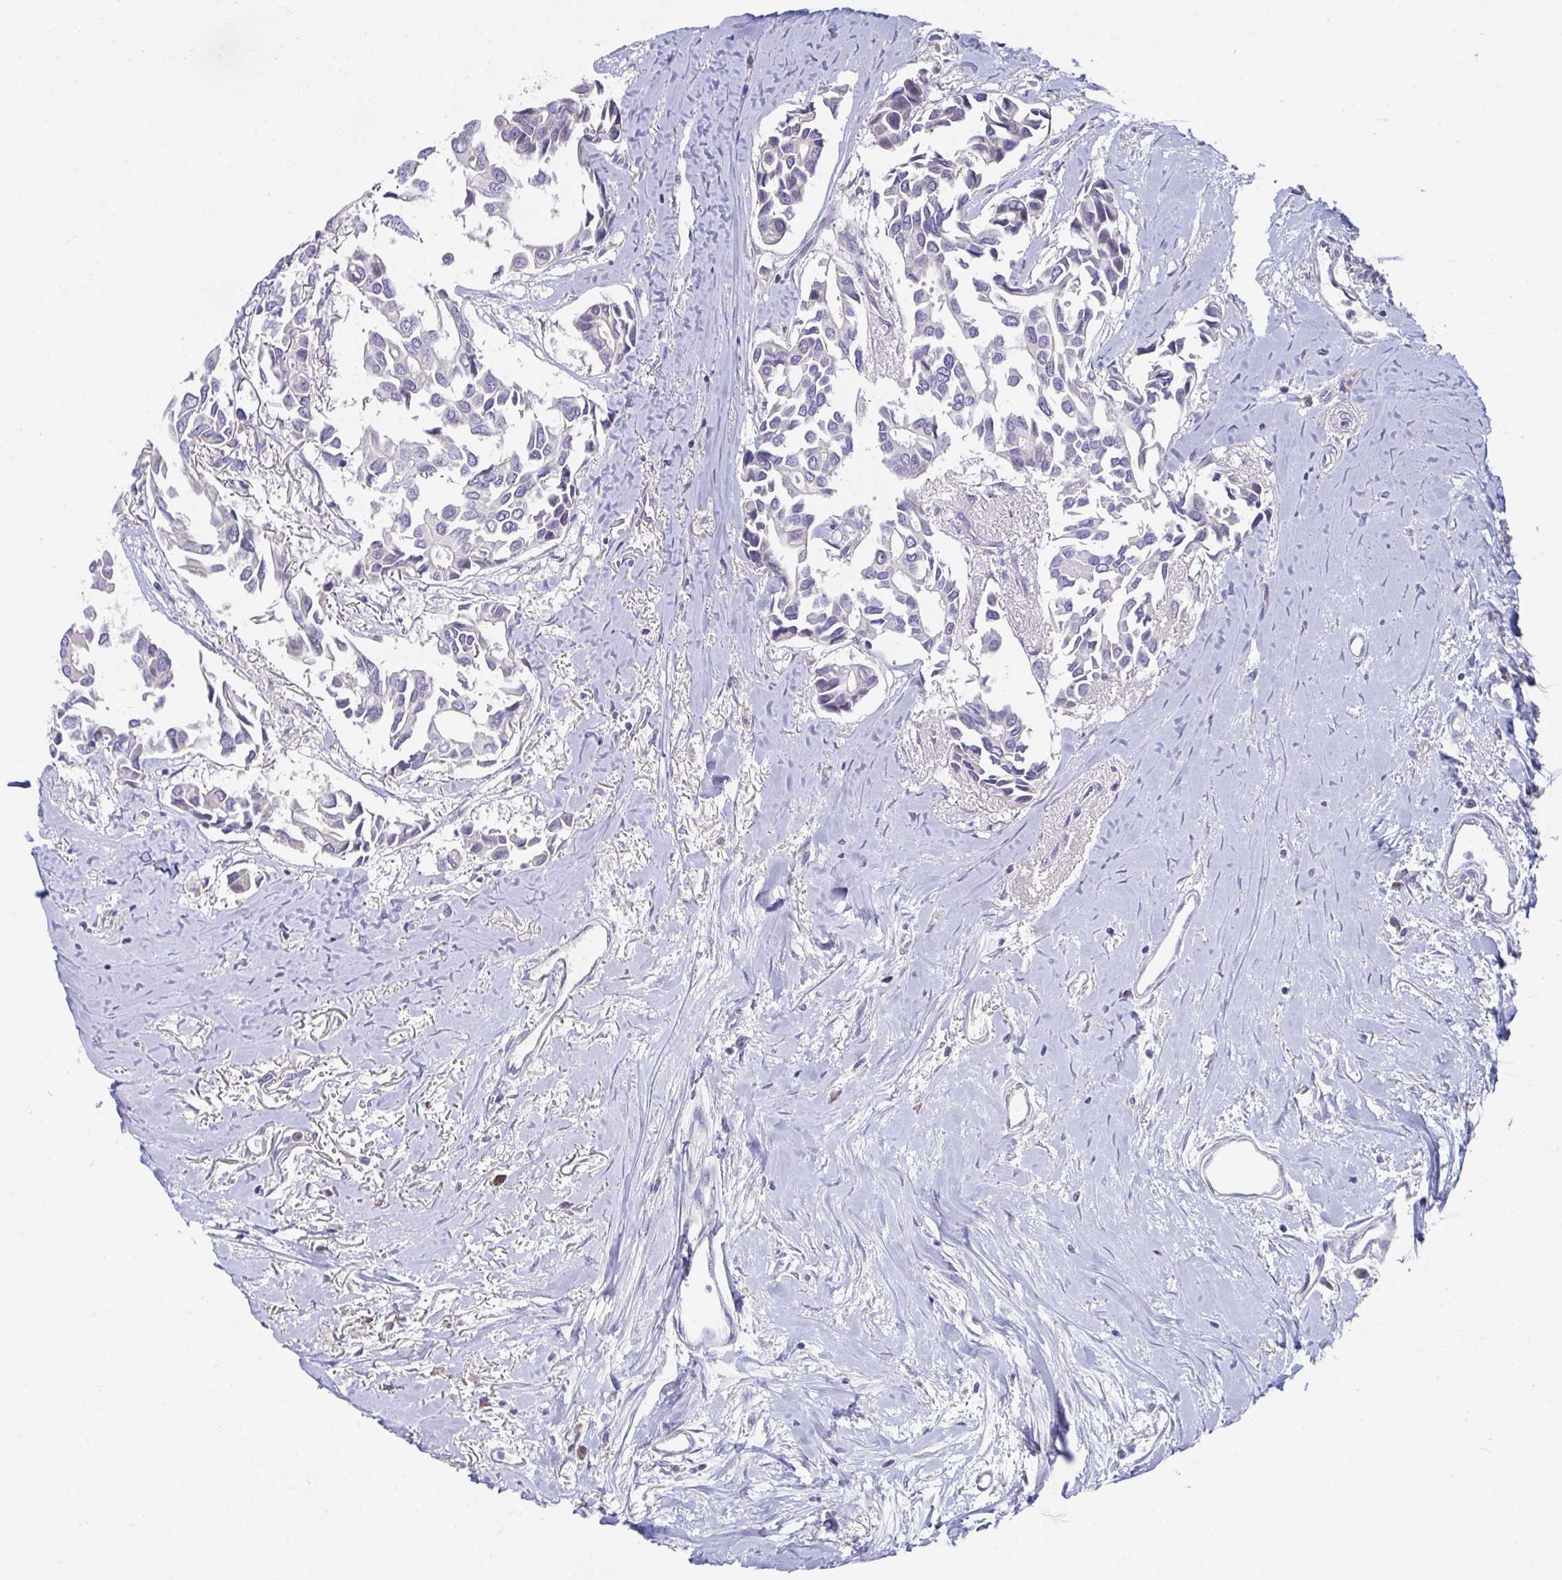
{"staining": {"intensity": "negative", "quantity": "none", "location": "none"}, "tissue": "breast cancer", "cell_type": "Tumor cells", "image_type": "cancer", "snomed": [{"axis": "morphology", "description": "Duct carcinoma"}, {"axis": "topography", "description": "Breast"}], "caption": "Protein analysis of breast invasive ductal carcinoma exhibits no significant positivity in tumor cells. (Stains: DAB immunohistochemistry with hematoxylin counter stain, Microscopy: brightfield microscopy at high magnification).", "gene": "SUSD4", "patient": {"sex": "female", "age": 54}}